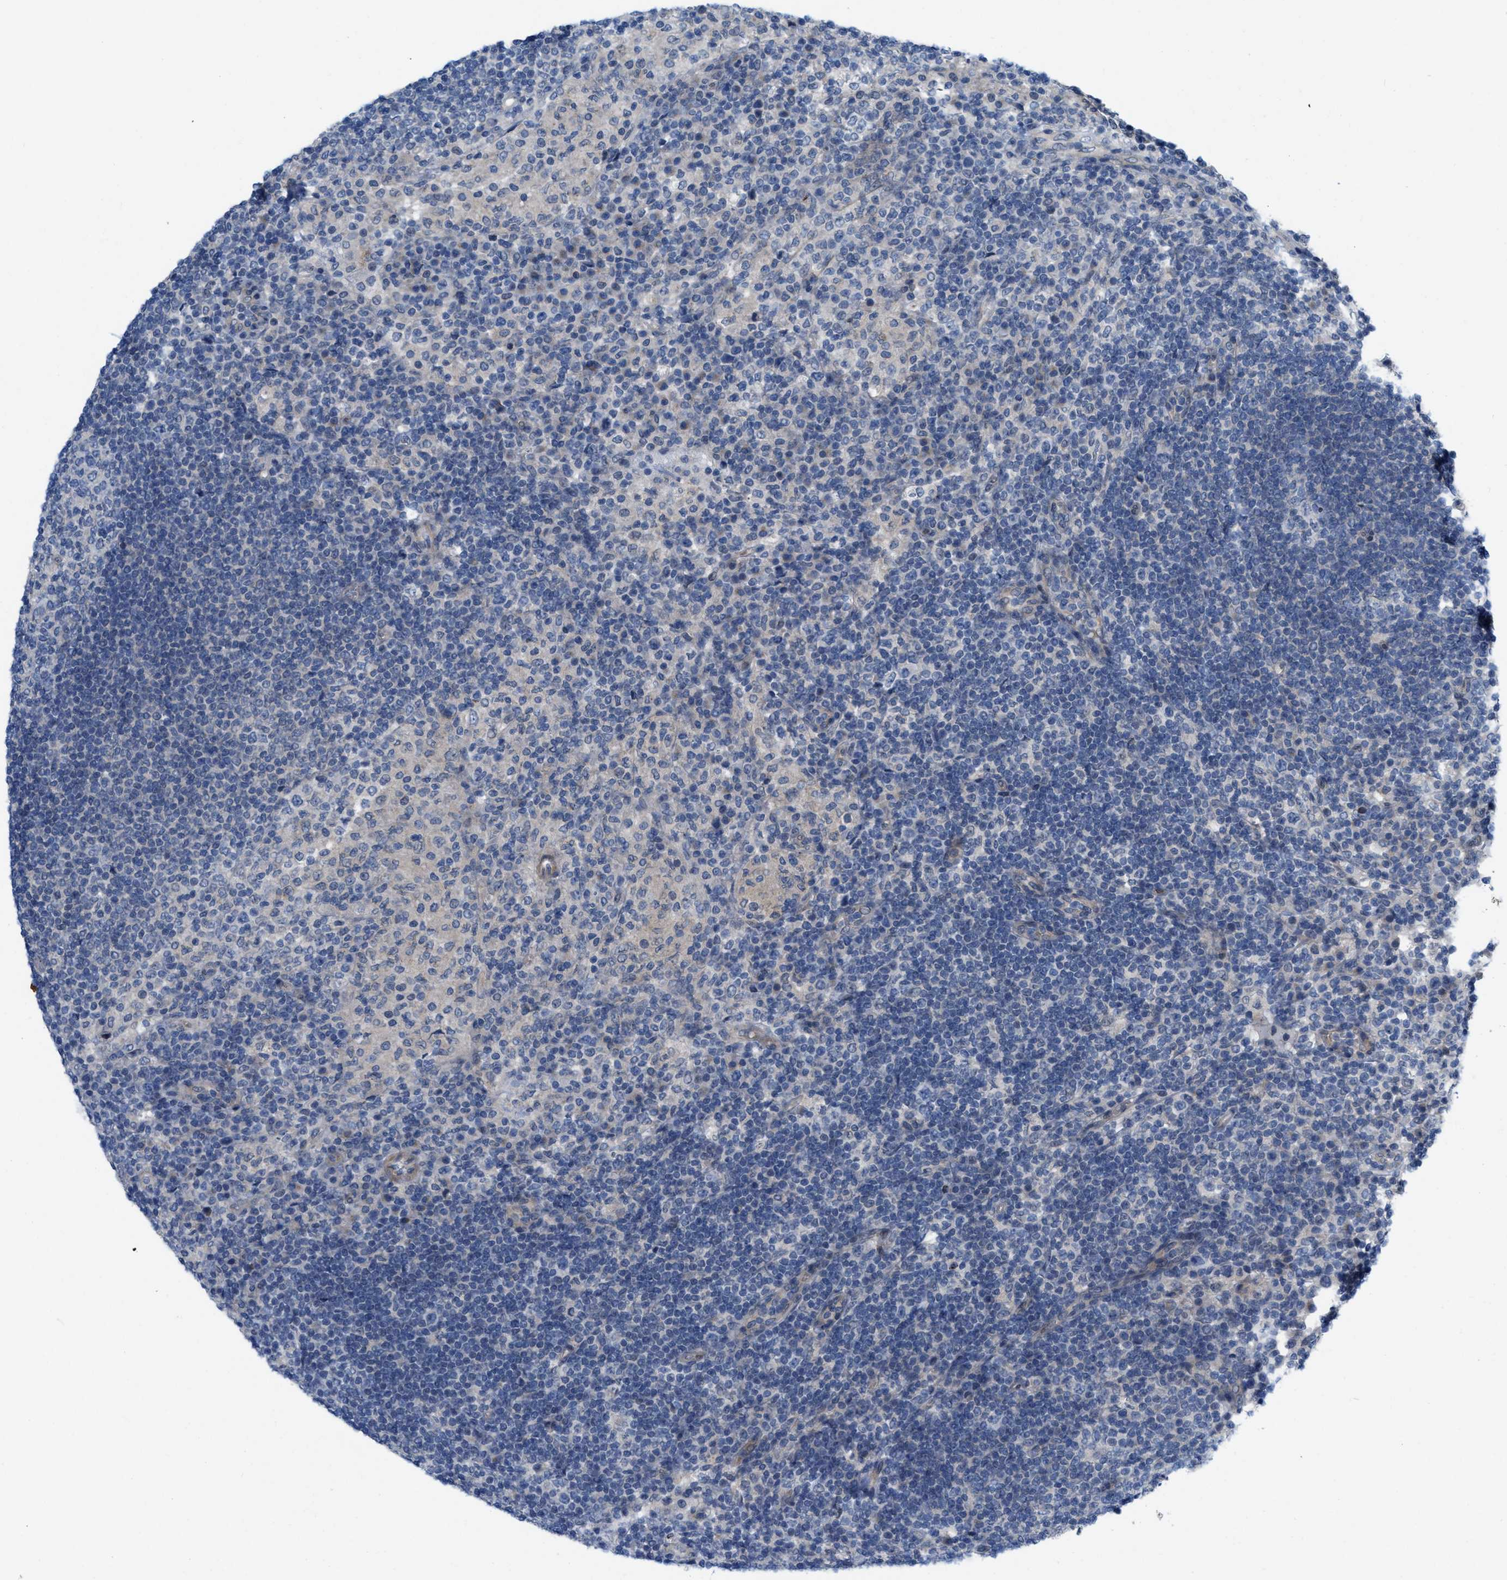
{"staining": {"intensity": "negative", "quantity": "none", "location": "none"}, "tissue": "lymph node", "cell_type": "Germinal center cells", "image_type": "normal", "snomed": [{"axis": "morphology", "description": "Normal tissue, NOS"}, {"axis": "topography", "description": "Lymph node"}], "caption": "Immunohistochemistry of normal human lymph node reveals no positivity in germinal center cells.", "gene": "NDEL1", "patient": {"sex": "female", "age": 53}}